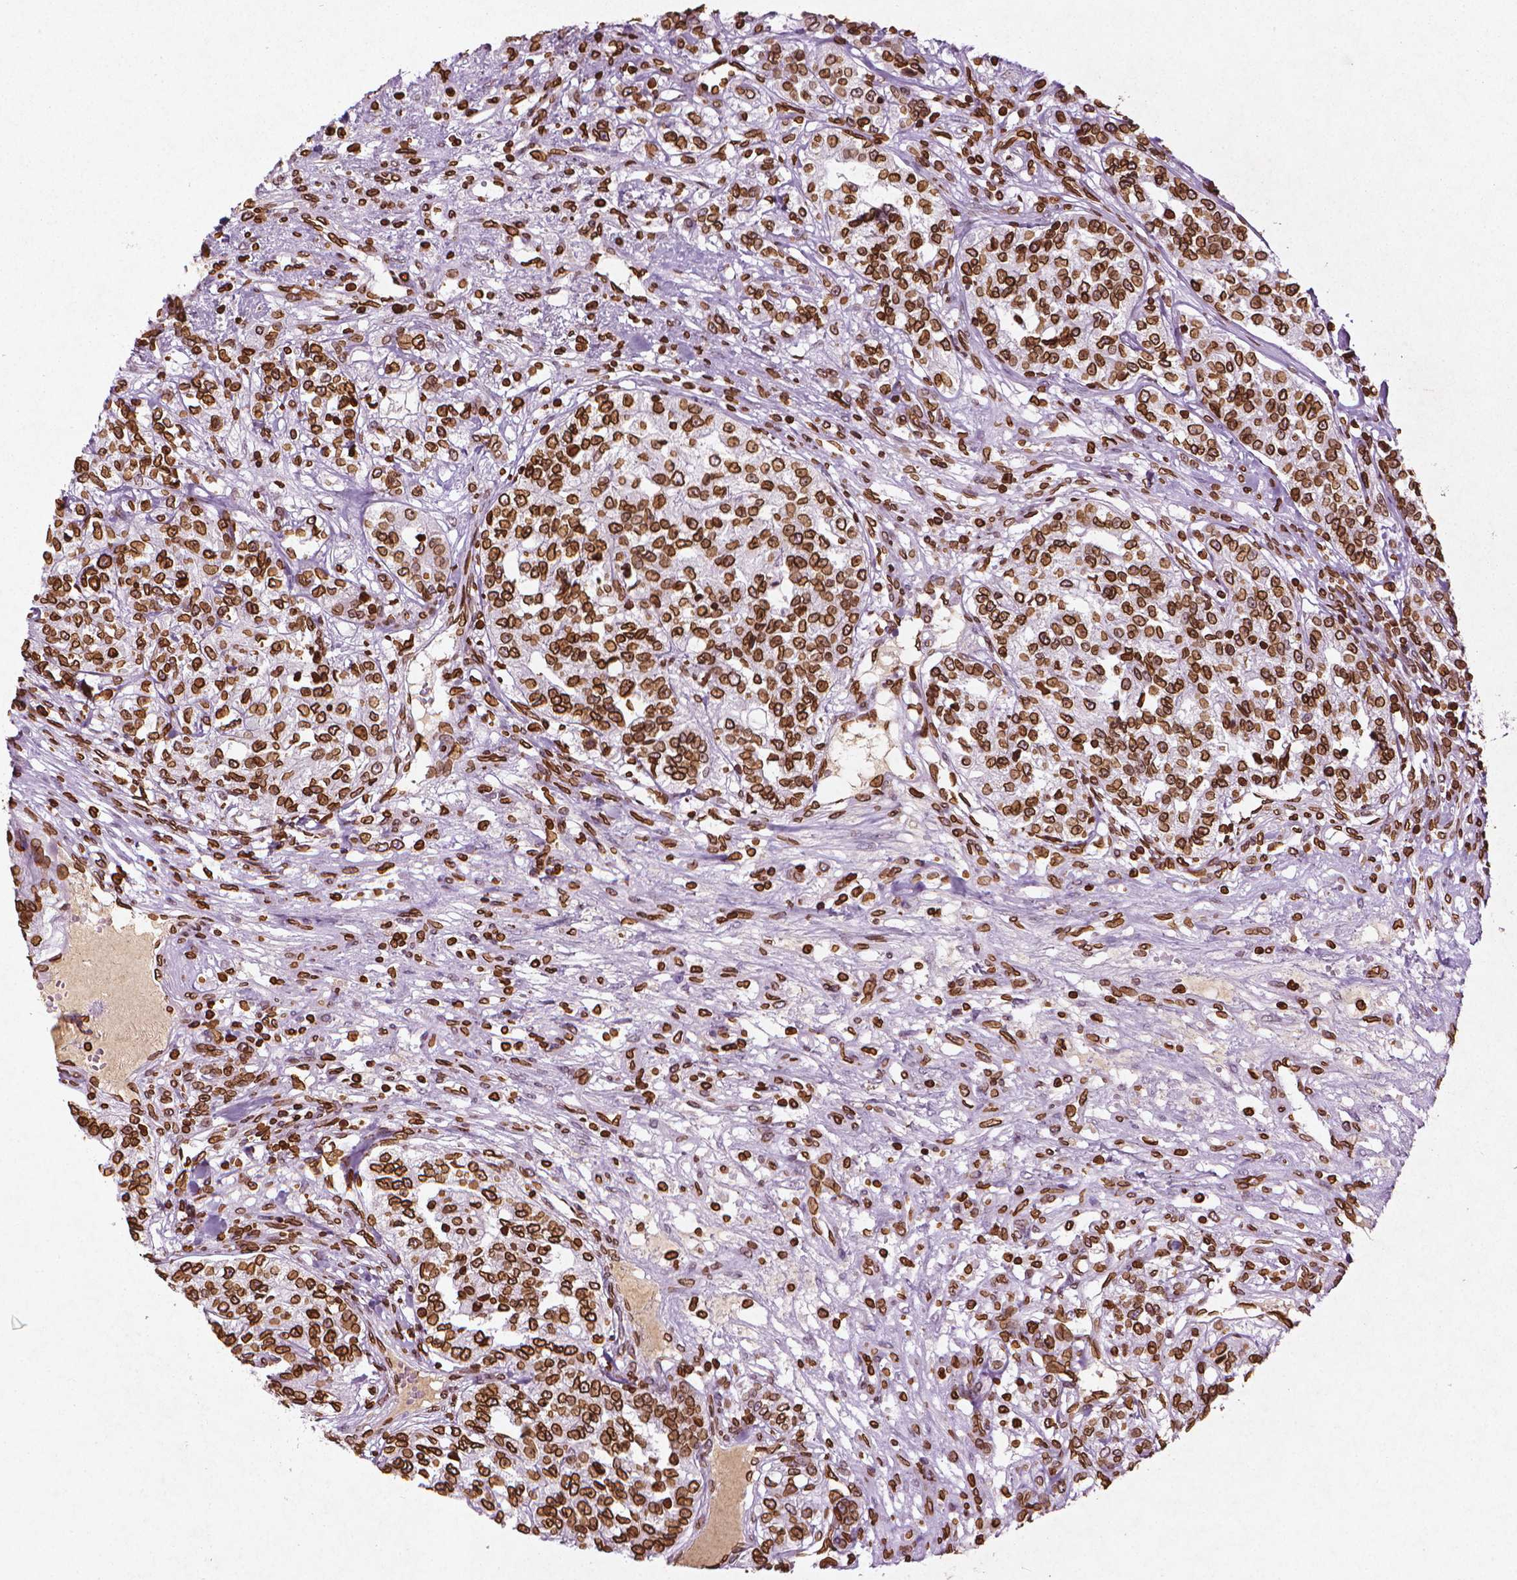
{"staining": {"intensity": "strong", "quantity": ">75%", "location": "cytoplasmic/membranous,nuclear"}, "tissue": "renal cancer", "cell_type": "Tumor cells", "image_type": "cancer", "snomed": [{"axis": "morphology", "description": "Adenocarcinoma, NOS"}, {"axis": "topography", "description": "Kidney"}], "caption": "IHC photomicrograph of renal cancer stained for a protein (brown), which shows high levels of strong cytoplasmic/membranous and nuclear positivity in about >75% of tumor cells.", "gene": "LMNB1", "patient": {"sex": "female", "age": 63}}